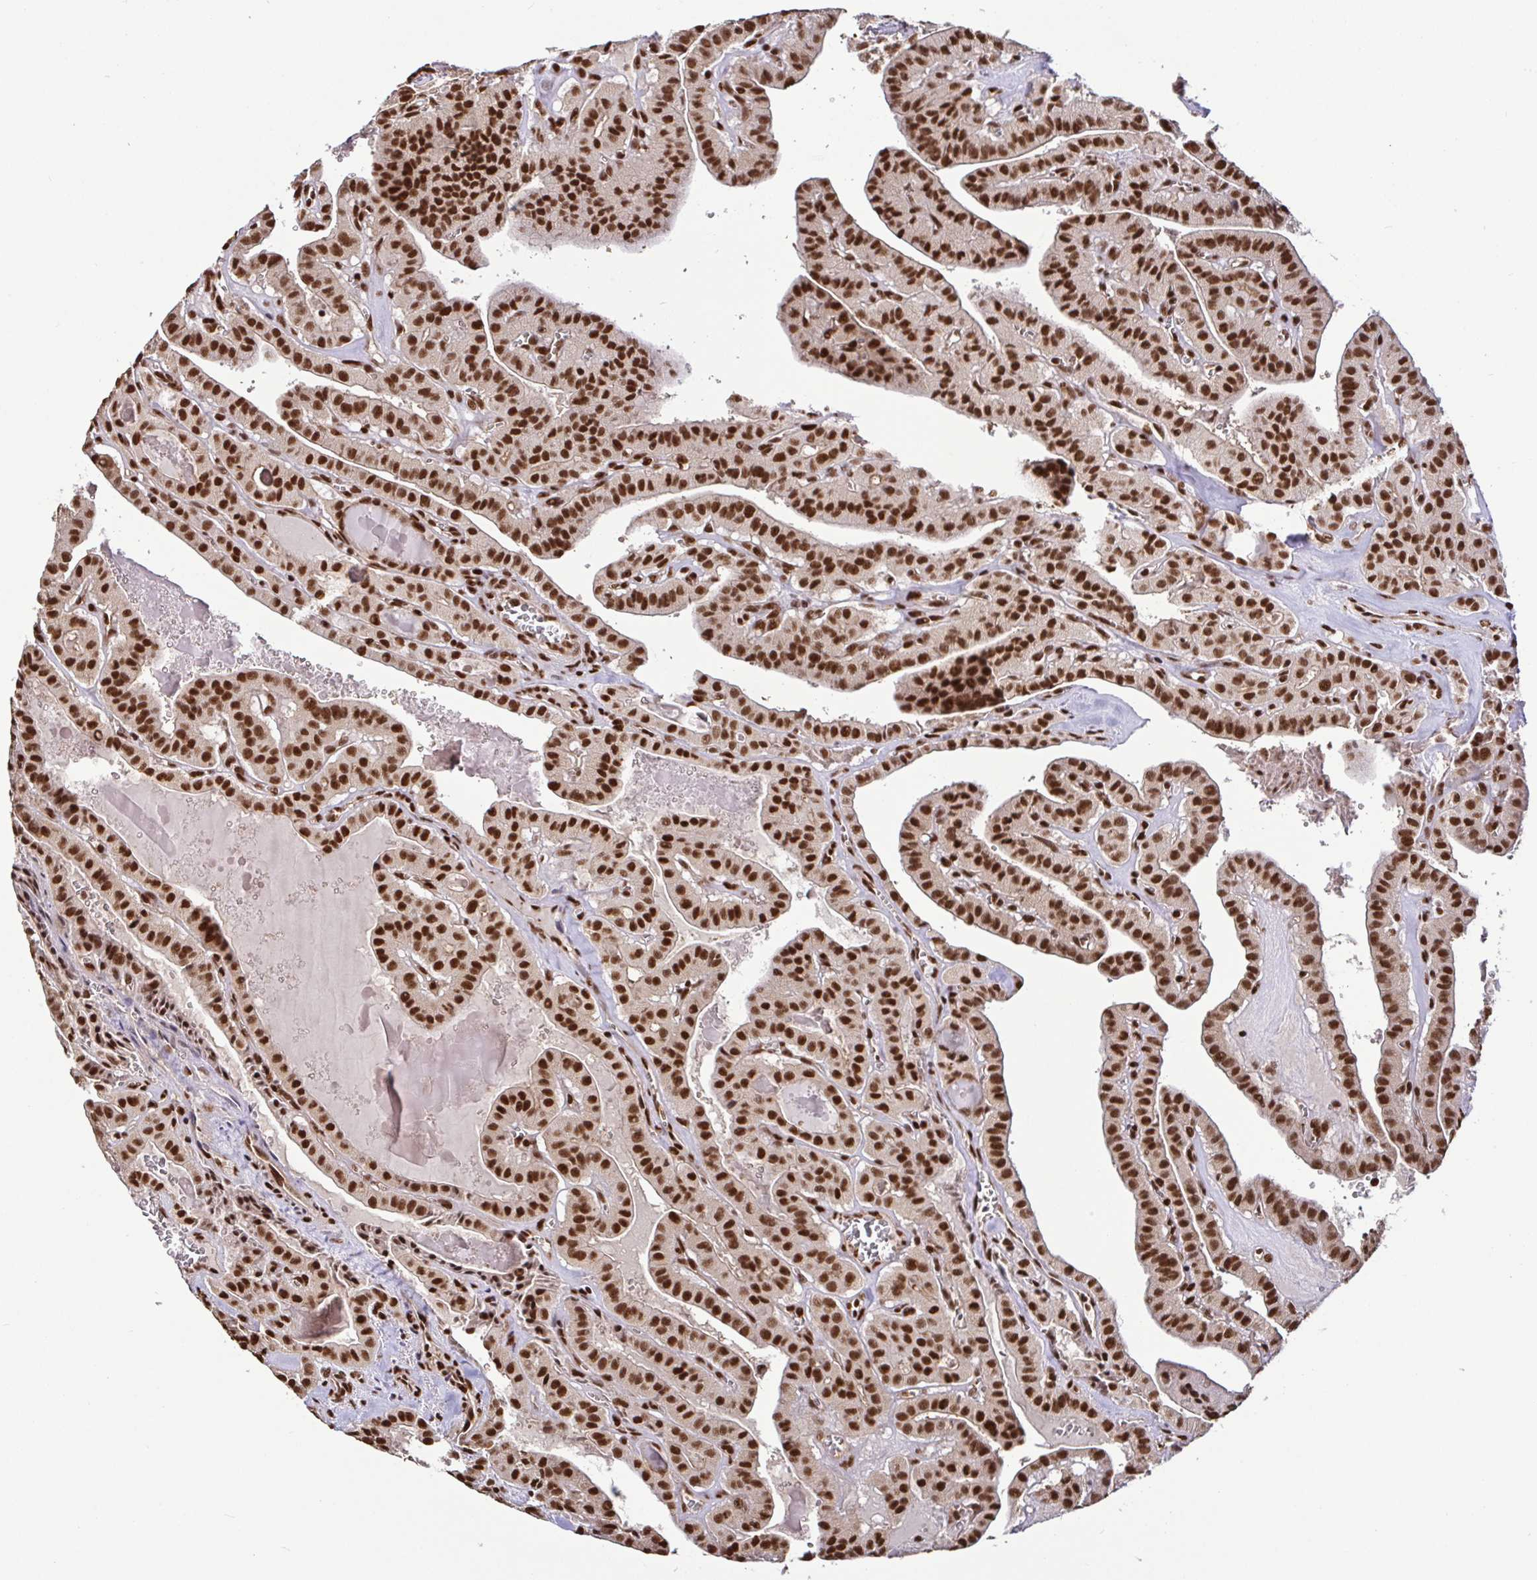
{"staining": {"intensity": "strong", "quantity": ">75%", "location": "nuclear"}, "tissue": "thyroid cancer", "cell_type": "Tumor cells", "image_type": "cancer", "snomed": [{"axis": "morphology", "description": "Papillary adenocarcinoma, NOS"}, {"axis": "topography", "description": "Thyroid gland"}], "caption": "There is high levels of strong nuclear positivity in tumor cells of thyroid cancer (papillary adenocarcinoma), as demonstrated by immunohistochemical staining (brown color).", "gene": "SP3", "patient": {"sex": "male", "age": 52}}